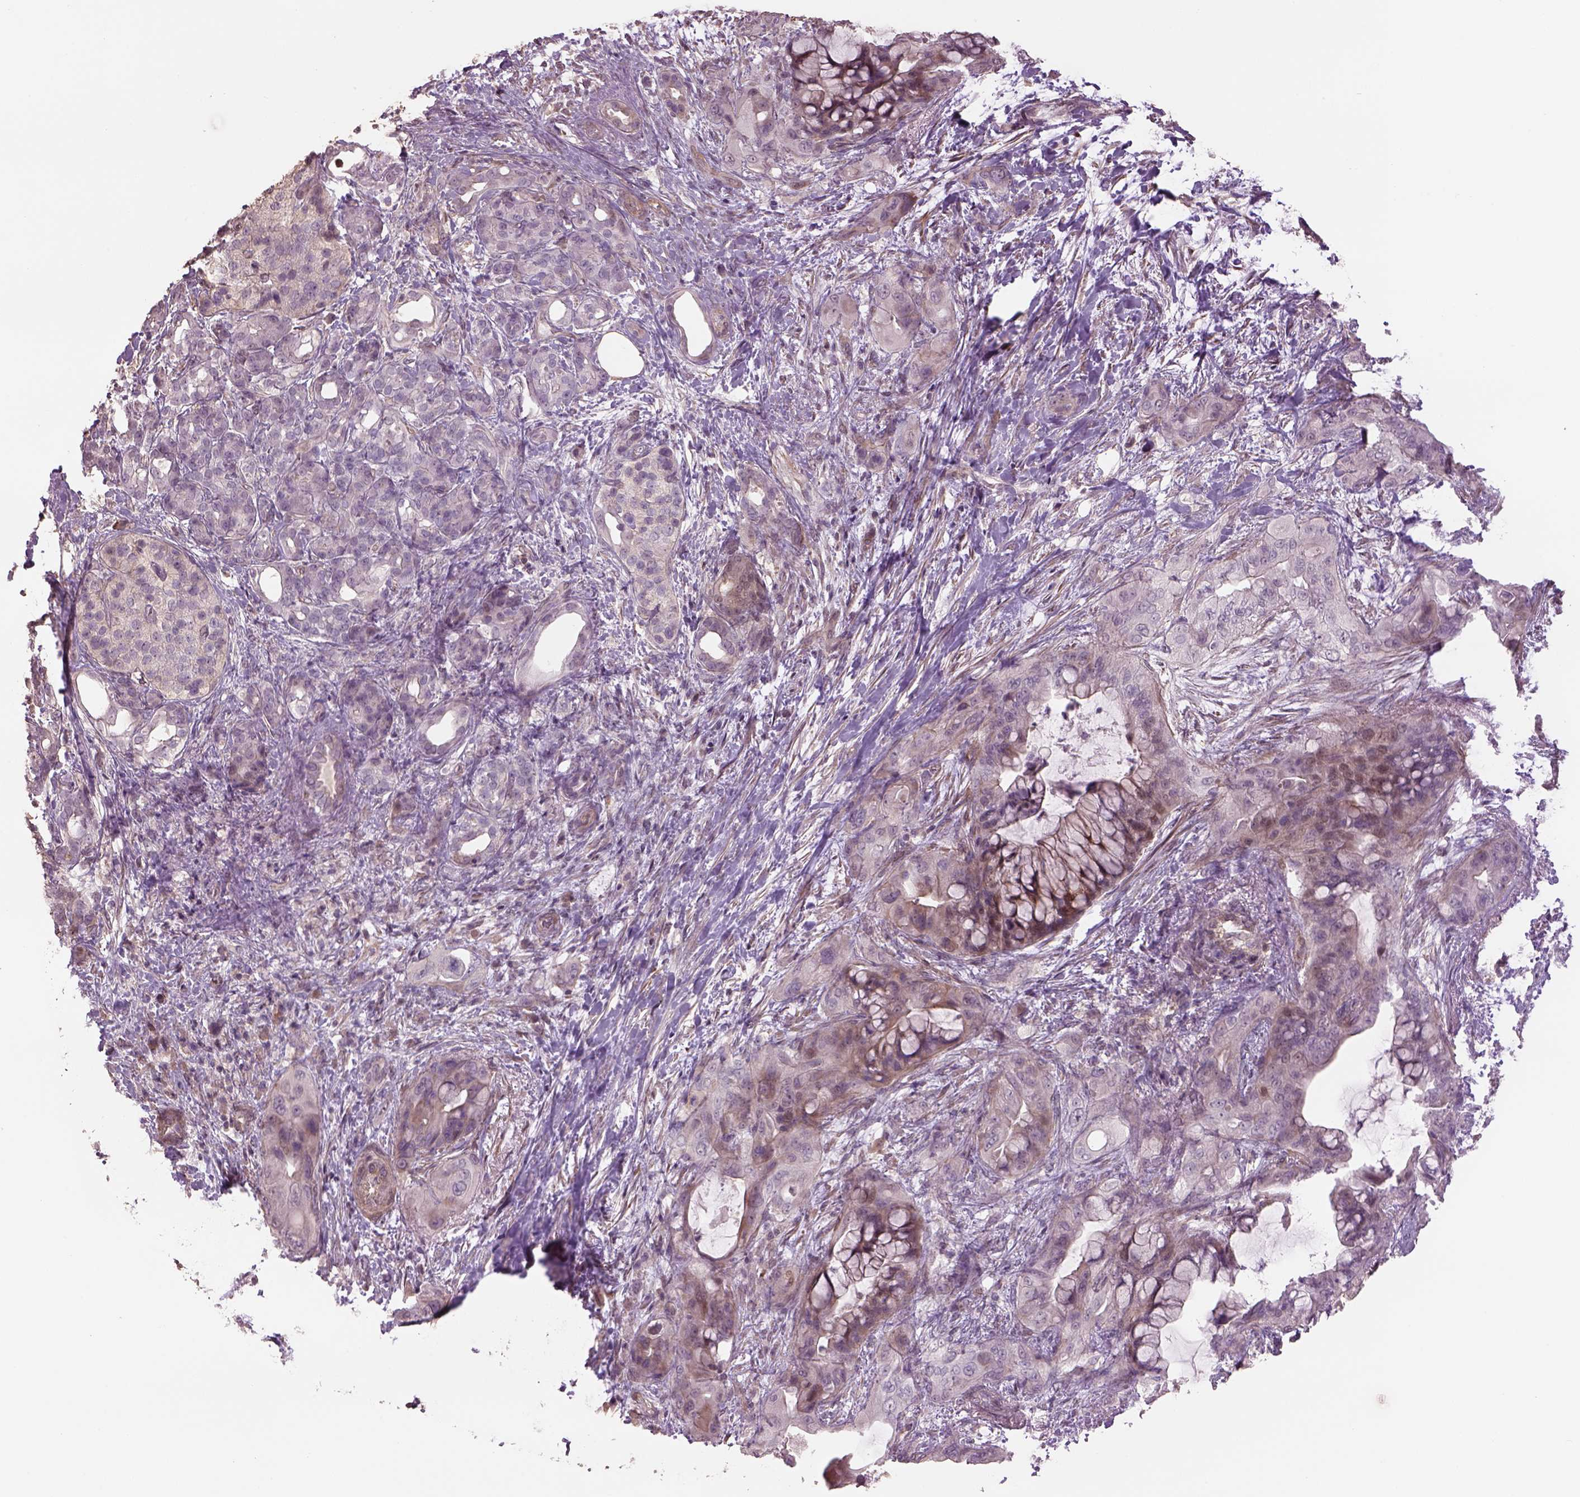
{"staining": {"intensity": "moderate", "quantity": "<25%", "location": "cytoplasmic/membranous"}, "tissue": "pancreatic cancer", "cell_type": "Tumor cells", "image_type": "cancer", "snomed": [{"axis": "morphology", "description": "Adenocarcinoma, NOS"}, {"axis": "topography", "description": "Pancreas"}], "caption": "A brown stain highlights moderate cytoplasmic/membranous staining of a protein in pancreatic adenocarcinoma tumor cells. (brown staining indicates protein expression, while blue staining denotes nuclei).", "gene": "LIN7A", "patient": {"sex": "male", "age": 71}}